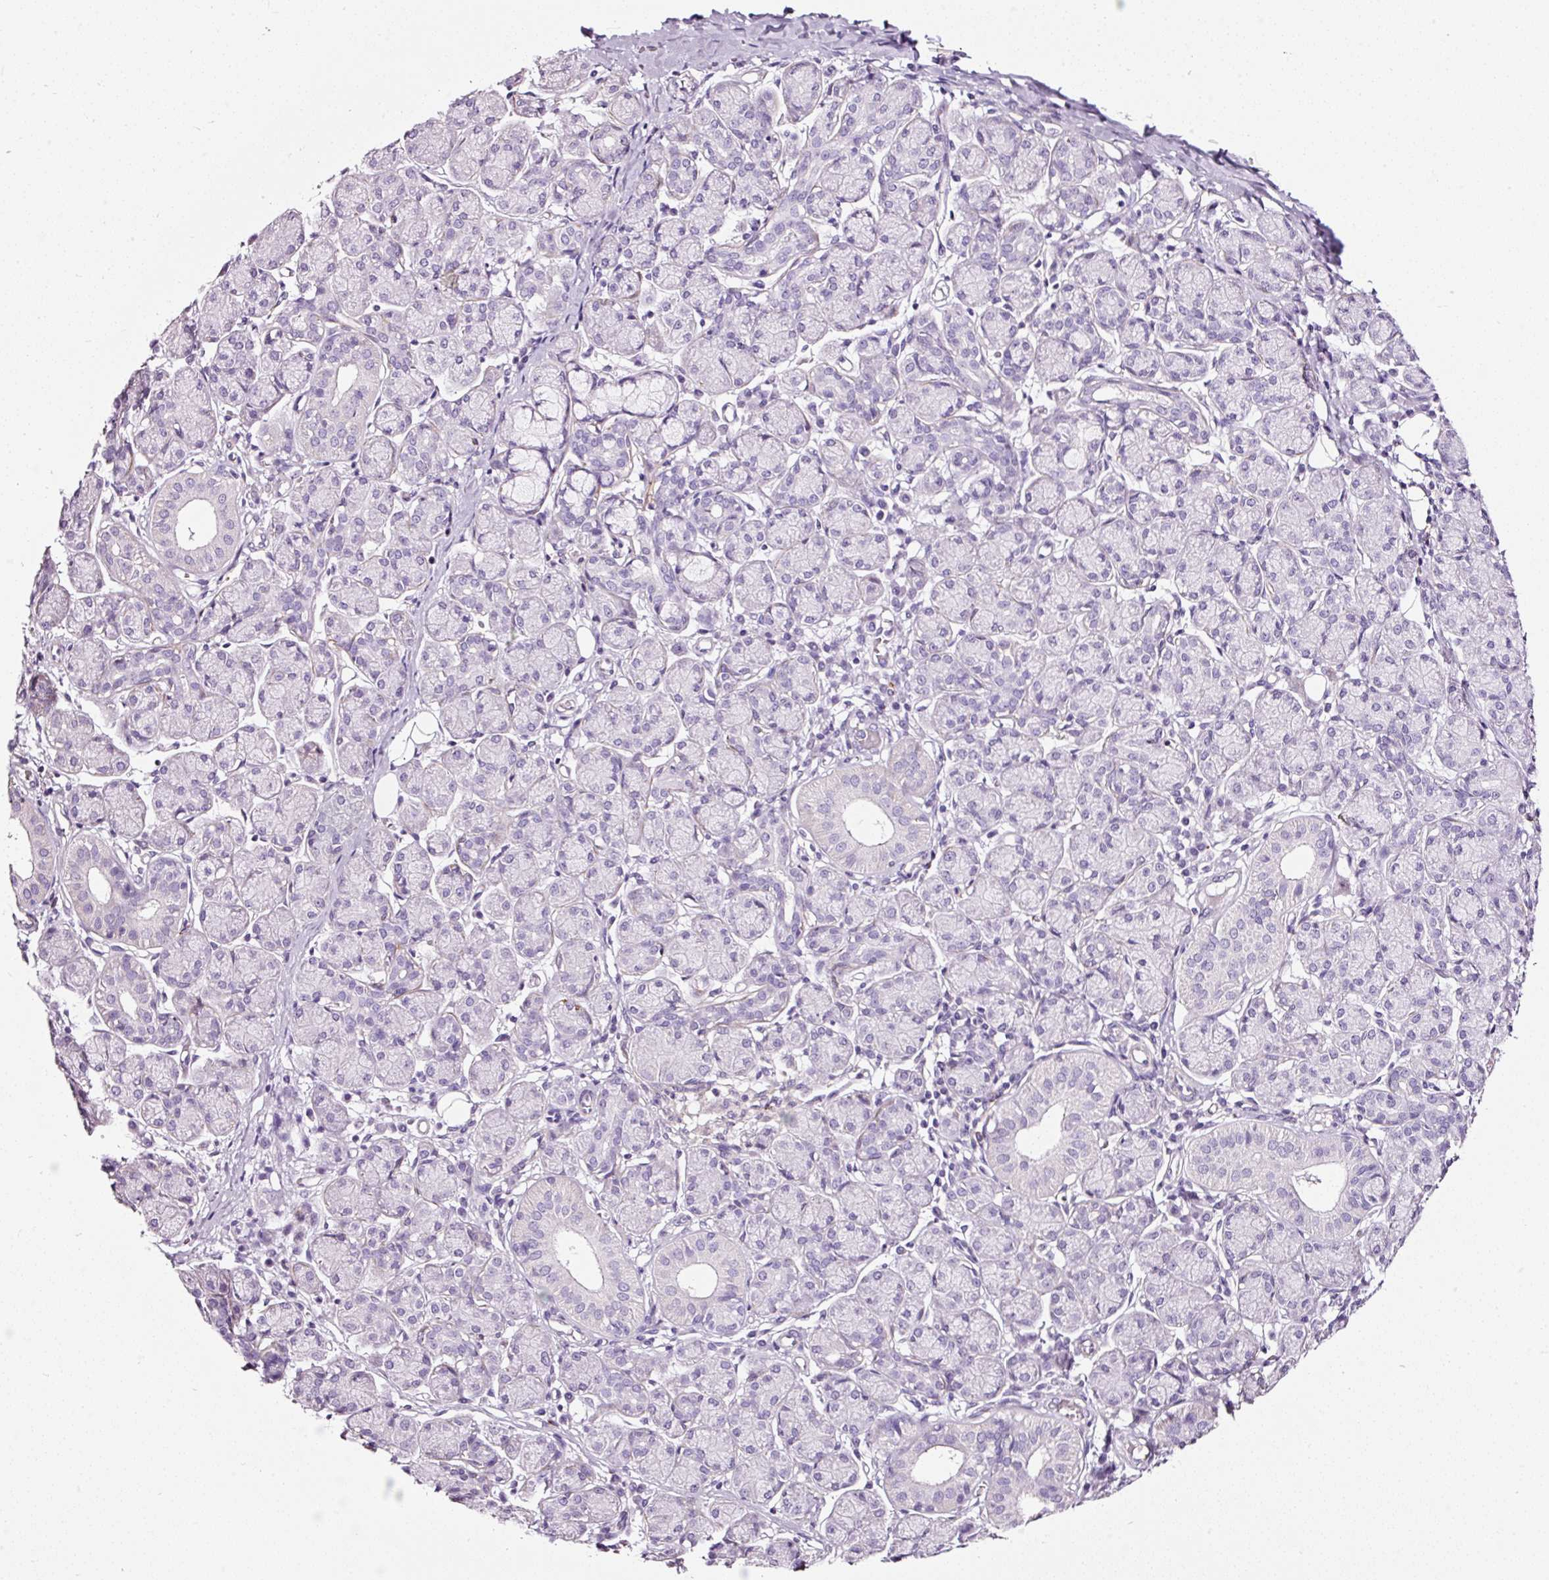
{"staining": {"intensity": "negative", "quantity": "none", "location": "none"}, "tissue": "salivary gland", "cell_type": "Glandular cells", "image_type": "normal", "snomed": [{"axis": "morphology", "description": "Normal tissue, NOS"}, {"axis": "morphology", "description": "Inflammation, NOS"}, {"axis": "topography", "description": "Lymph node"}, {"axis": "topography", "description": "Salivary gland"}], "caption": "This is an immunohistochemistry image of normal human salivary gland. There is no expression in glandular cells.", "gene": "CYB561A3", "patient": {"sex": "male", "age": 3}}